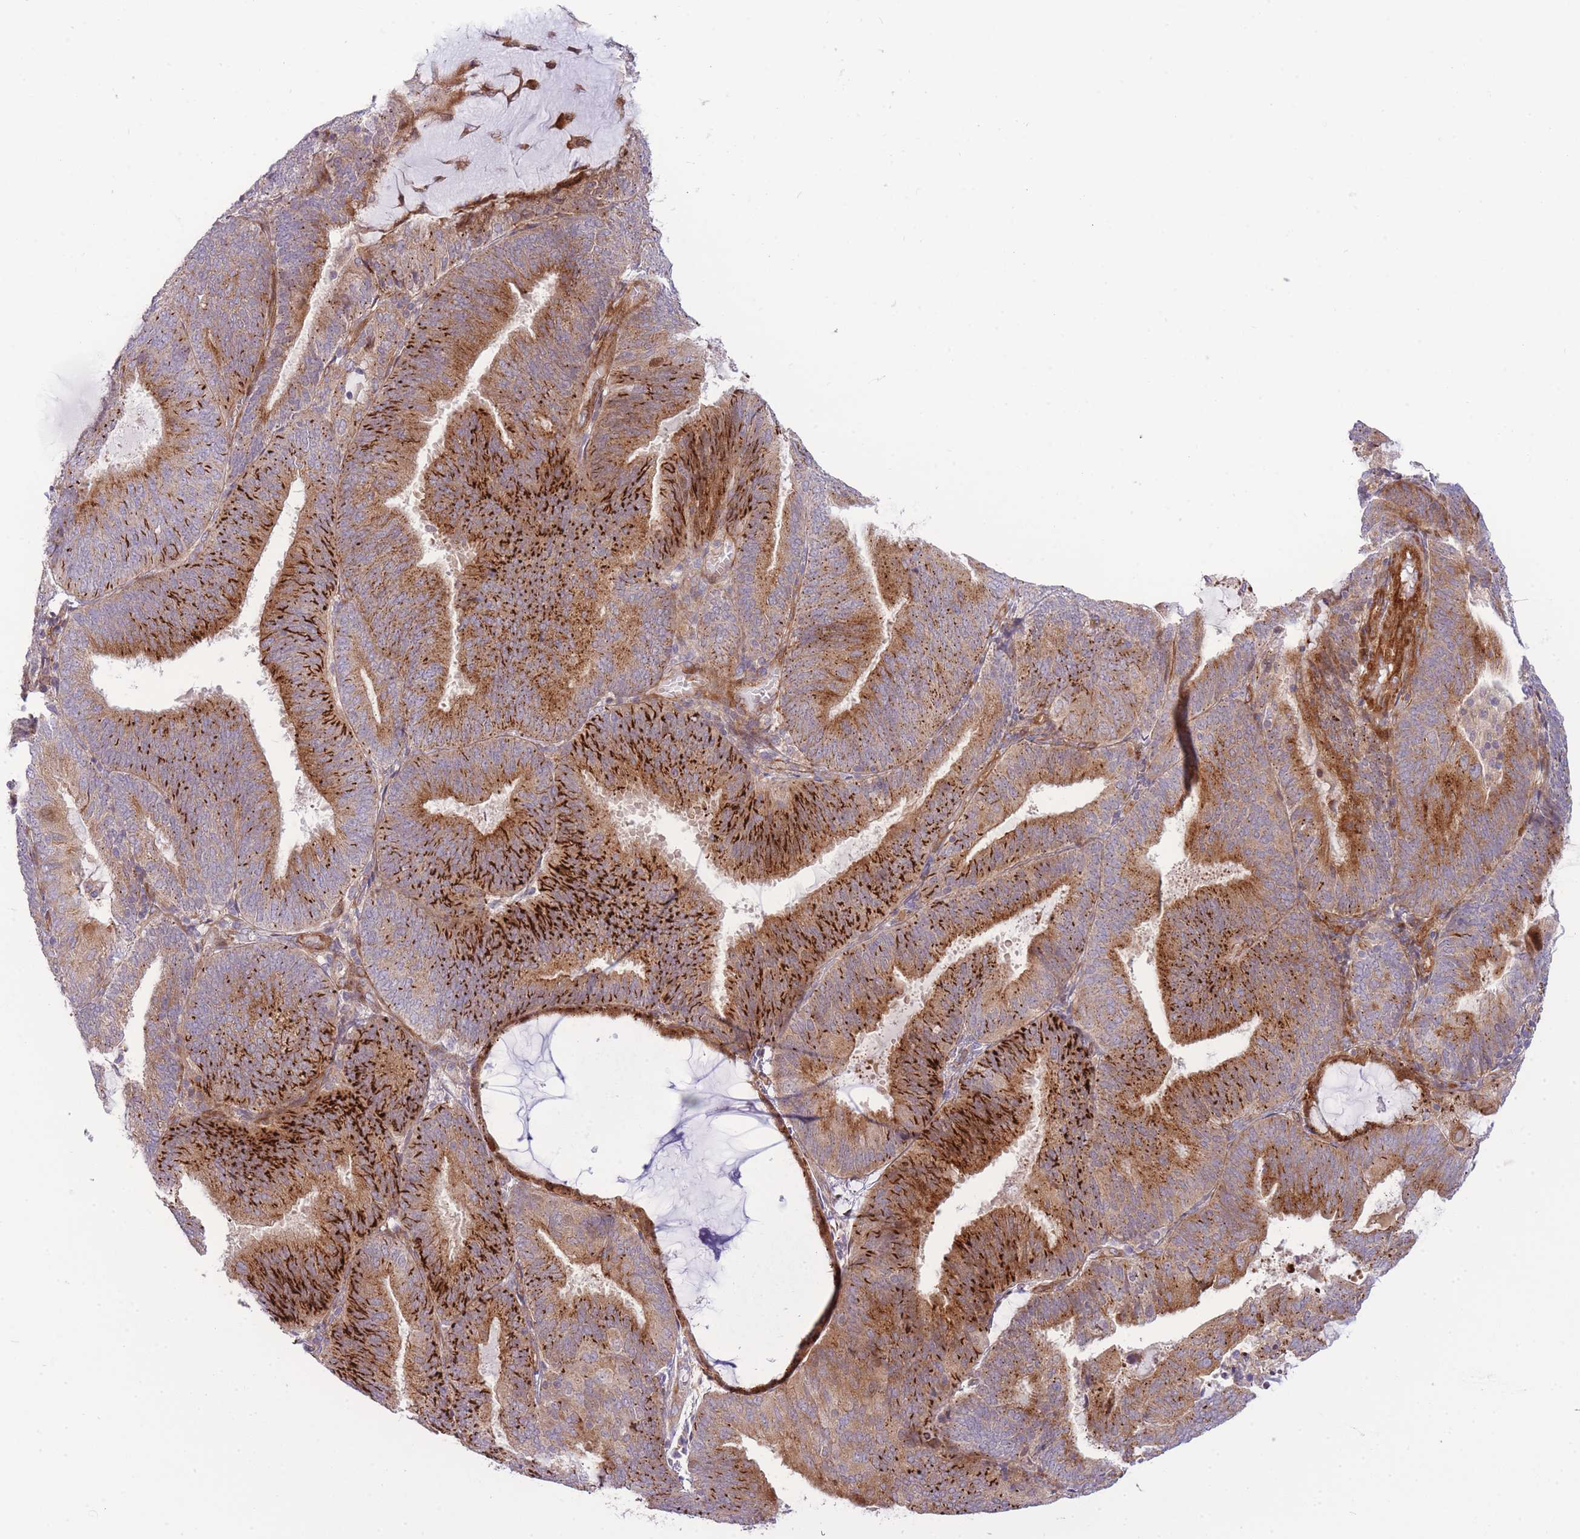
{"staining": {"intensity": "strong", "quantity": ">75%", "location": "cytoplasmic/membranous"}, "tissue": "endometrial cancer", "cell_type": "Tumor cells", "image_type": "cancer", "snomed": [{"axis": "morphology", "description": "Adenocarcinoma, NOS"}, {"axis": "topography", "description": "Endometrium"}], "caption": "Immunohistochemistry photomicrograph of neoplastic tissue: human endometrial cancer (adenocarcinoma) stained using IHC exhibits high levels of strong protein expression localized specifically in the cytoplasmic/membranous of tumor cells, appearing as a cytoplasmic/membranous brown color.", "gene": "ATP5MC2", "patient": {"sex": "female", "age": 81}}